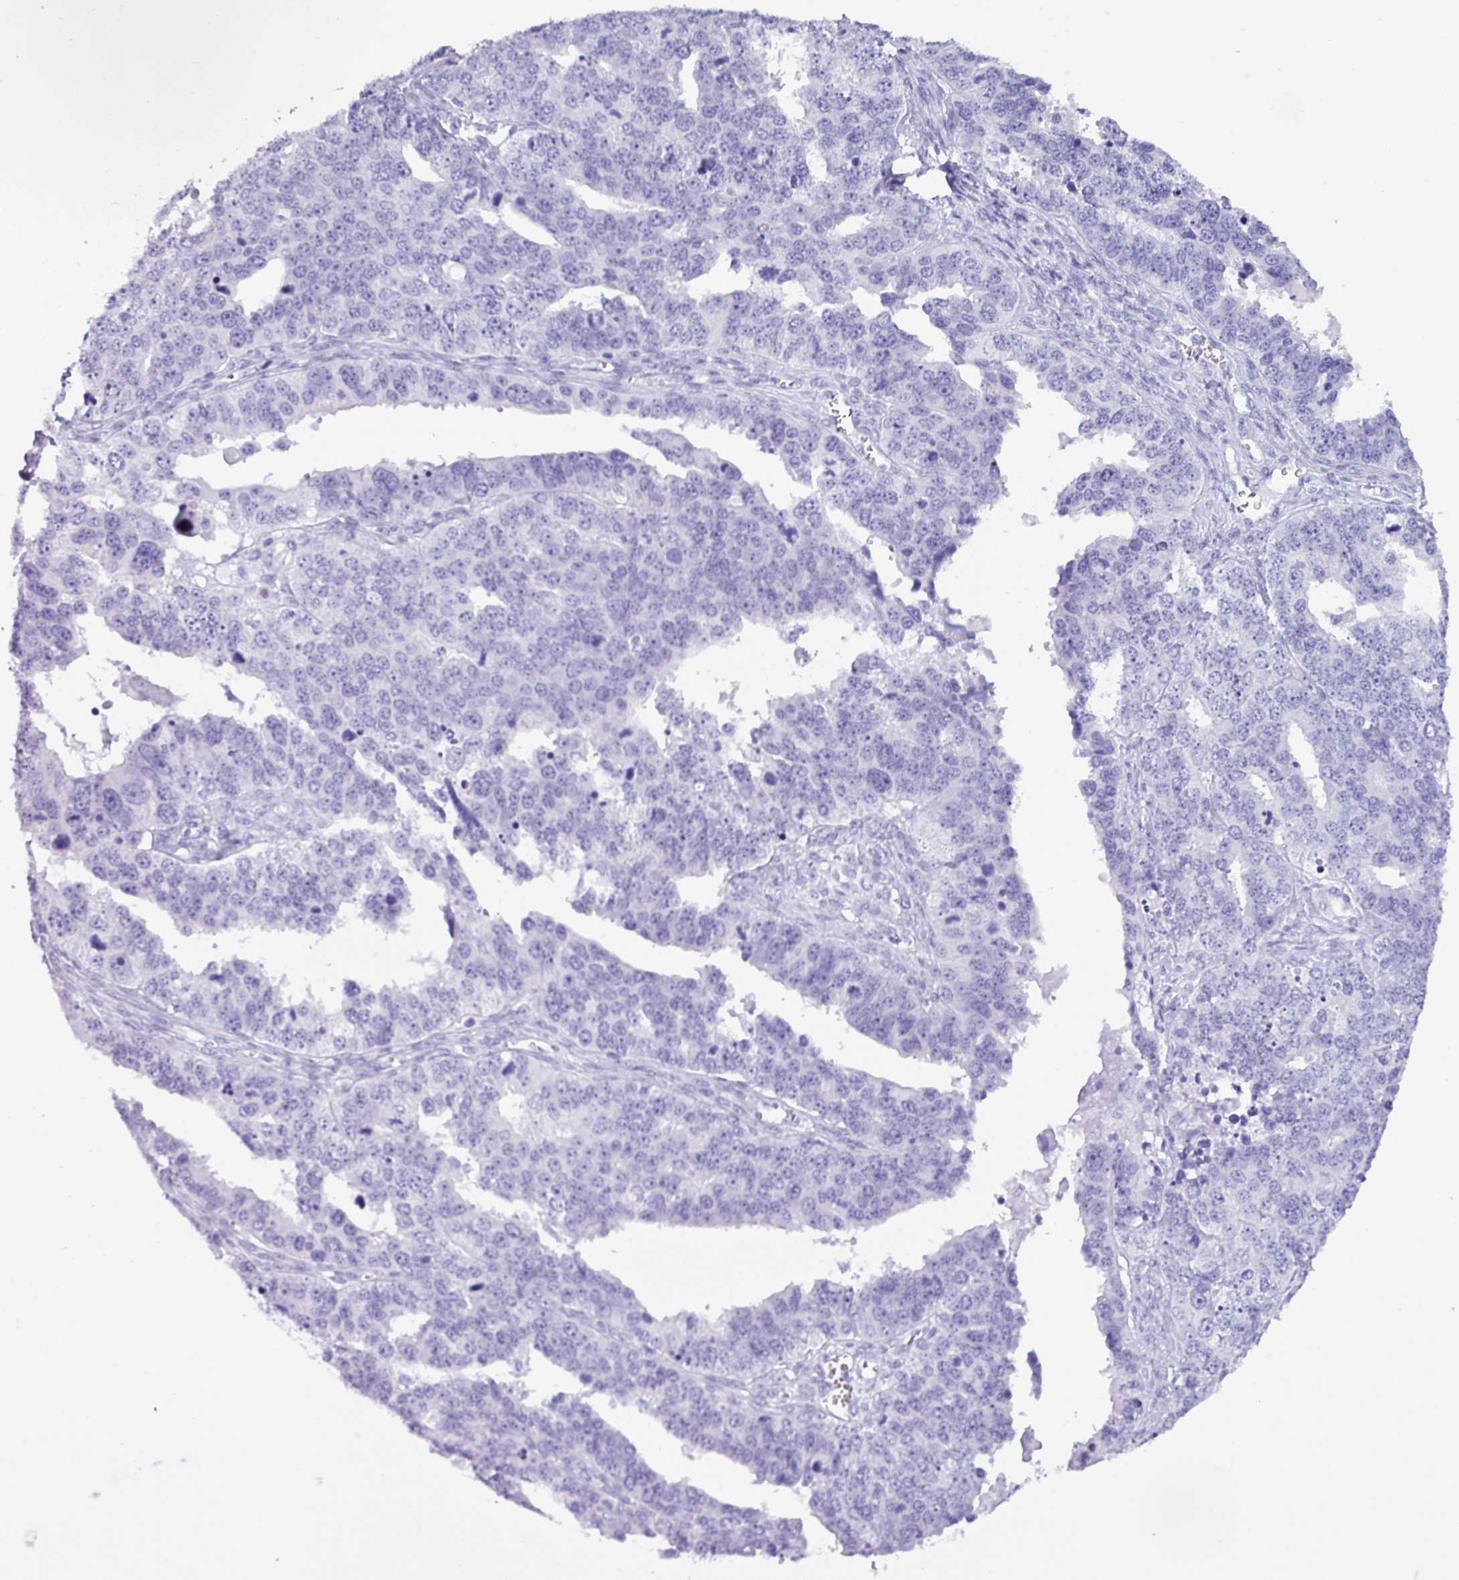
{"staining": {"intensity": "negative", "quantity": "none", "location": "none"}, "tissue": "ovarian cancer", "cell_type": "Tumor cells", "image_type": "cancer", "snomed": [{"axis": "morphology", "description": "Cystadenocarcinoma, serous, NOS"}, {"axis": "topography", "description": "Ovary"}], "caption": "Tumor cells are negative for brown protein staining in ovarian serous cystadenocarcinoma. Brightfield microscopy of IHC stained with DAB (brown) and hematoxylin (blue), captured at high magnification.", "gene": "ZNF524", "patient": {"sex": "female", "age": 76}}